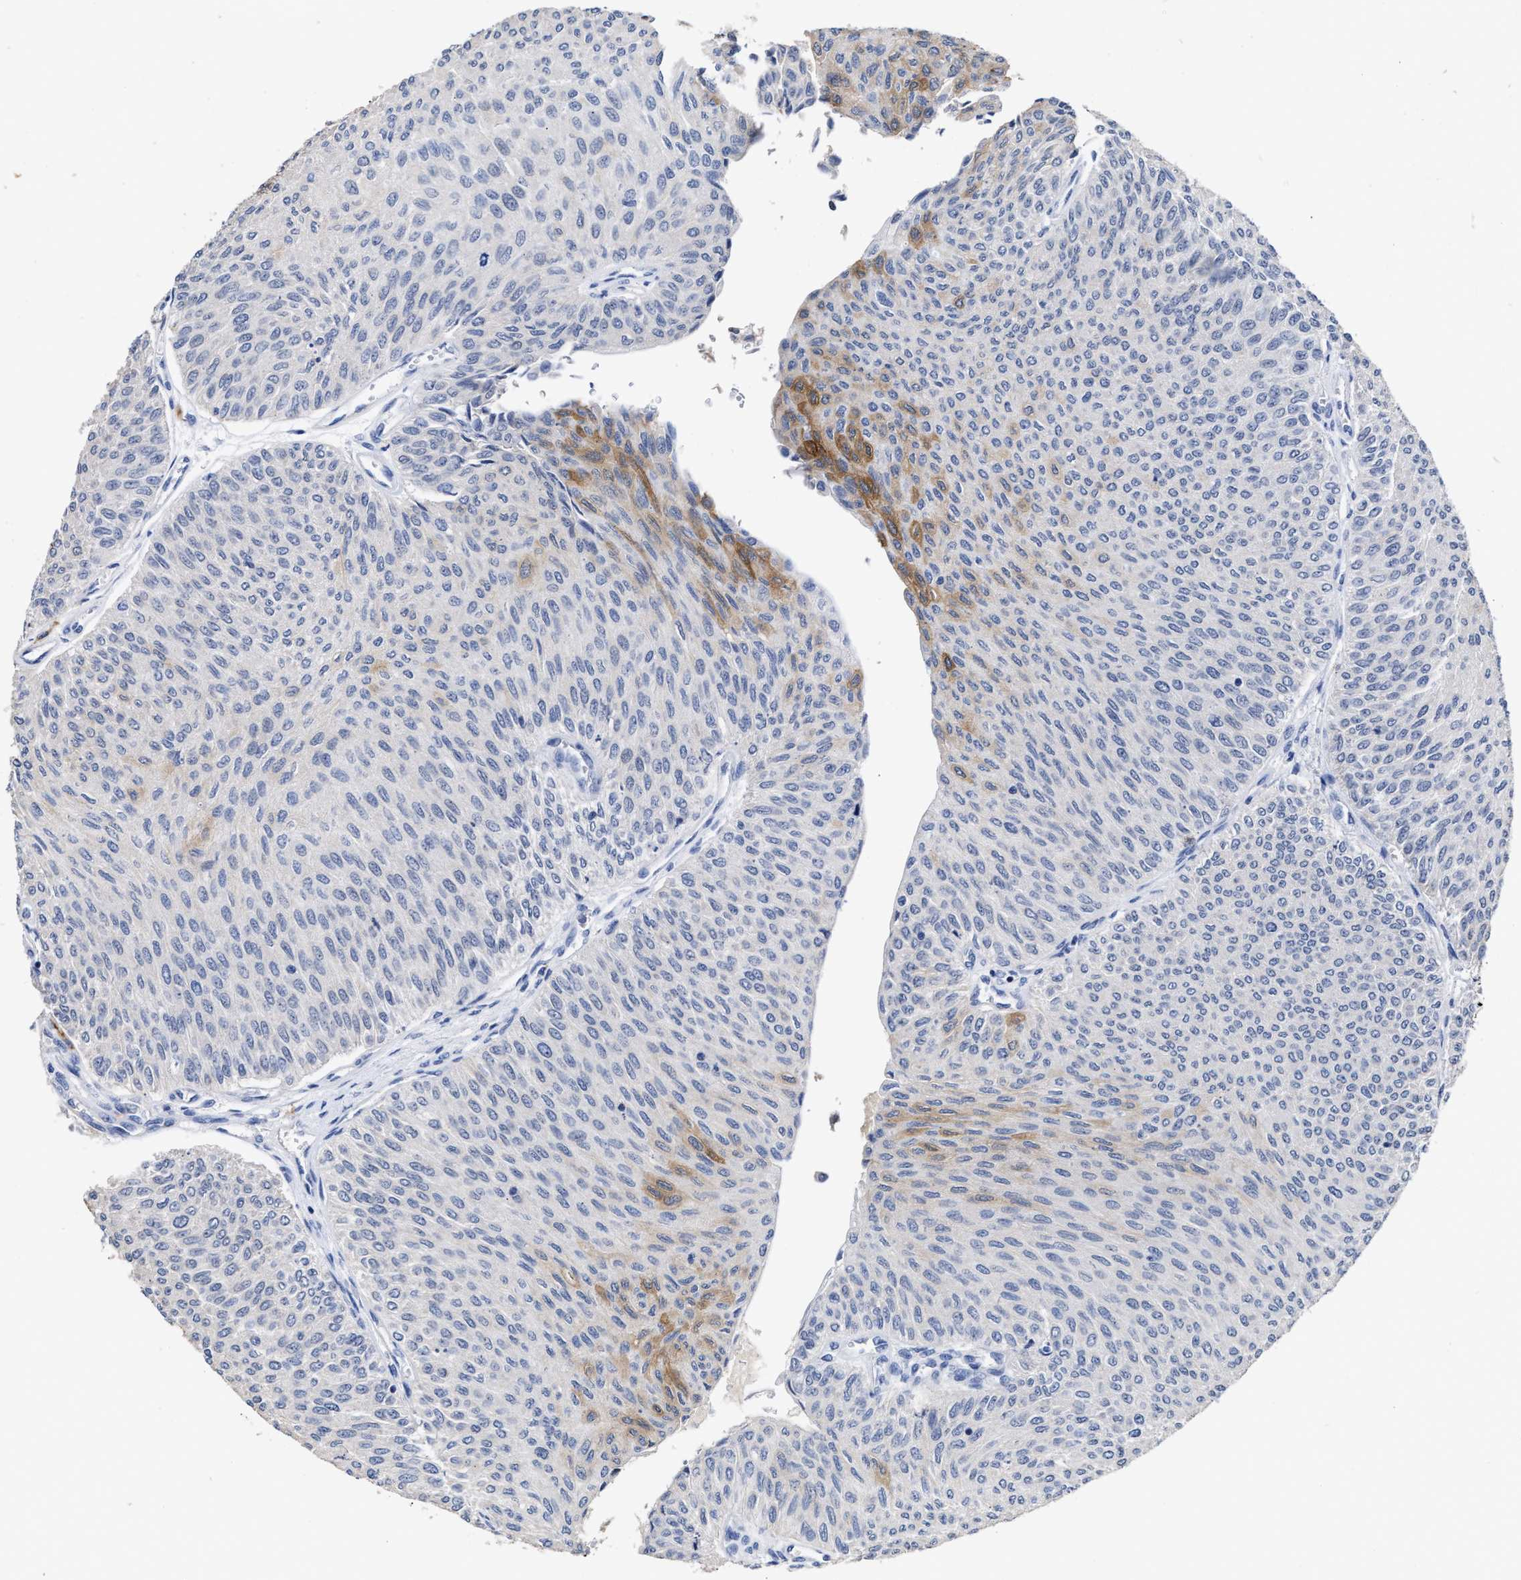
{"staining": {"intensity": "moderate", "quantity": "<25%", "location": "cytoplasmic/membranous"}, "tissue": "urothelial cancer", "cell_type": "Tumor cells", "image_type": "cancer", "snomed": [{"axis": "morphology", "description": "Urothelial carcinoma, Low grade"}, {"axis": "topography", "description": "Urinary bladder"}], "caption": "Urothelial cancer was stained to show a protein in brown. There is low levels of moderate cytoplasmic/membranous expression in approximately <25% of tumor cells.", "gene": "AHNAK2", "patient": {"sex": "male", "age": 78}}